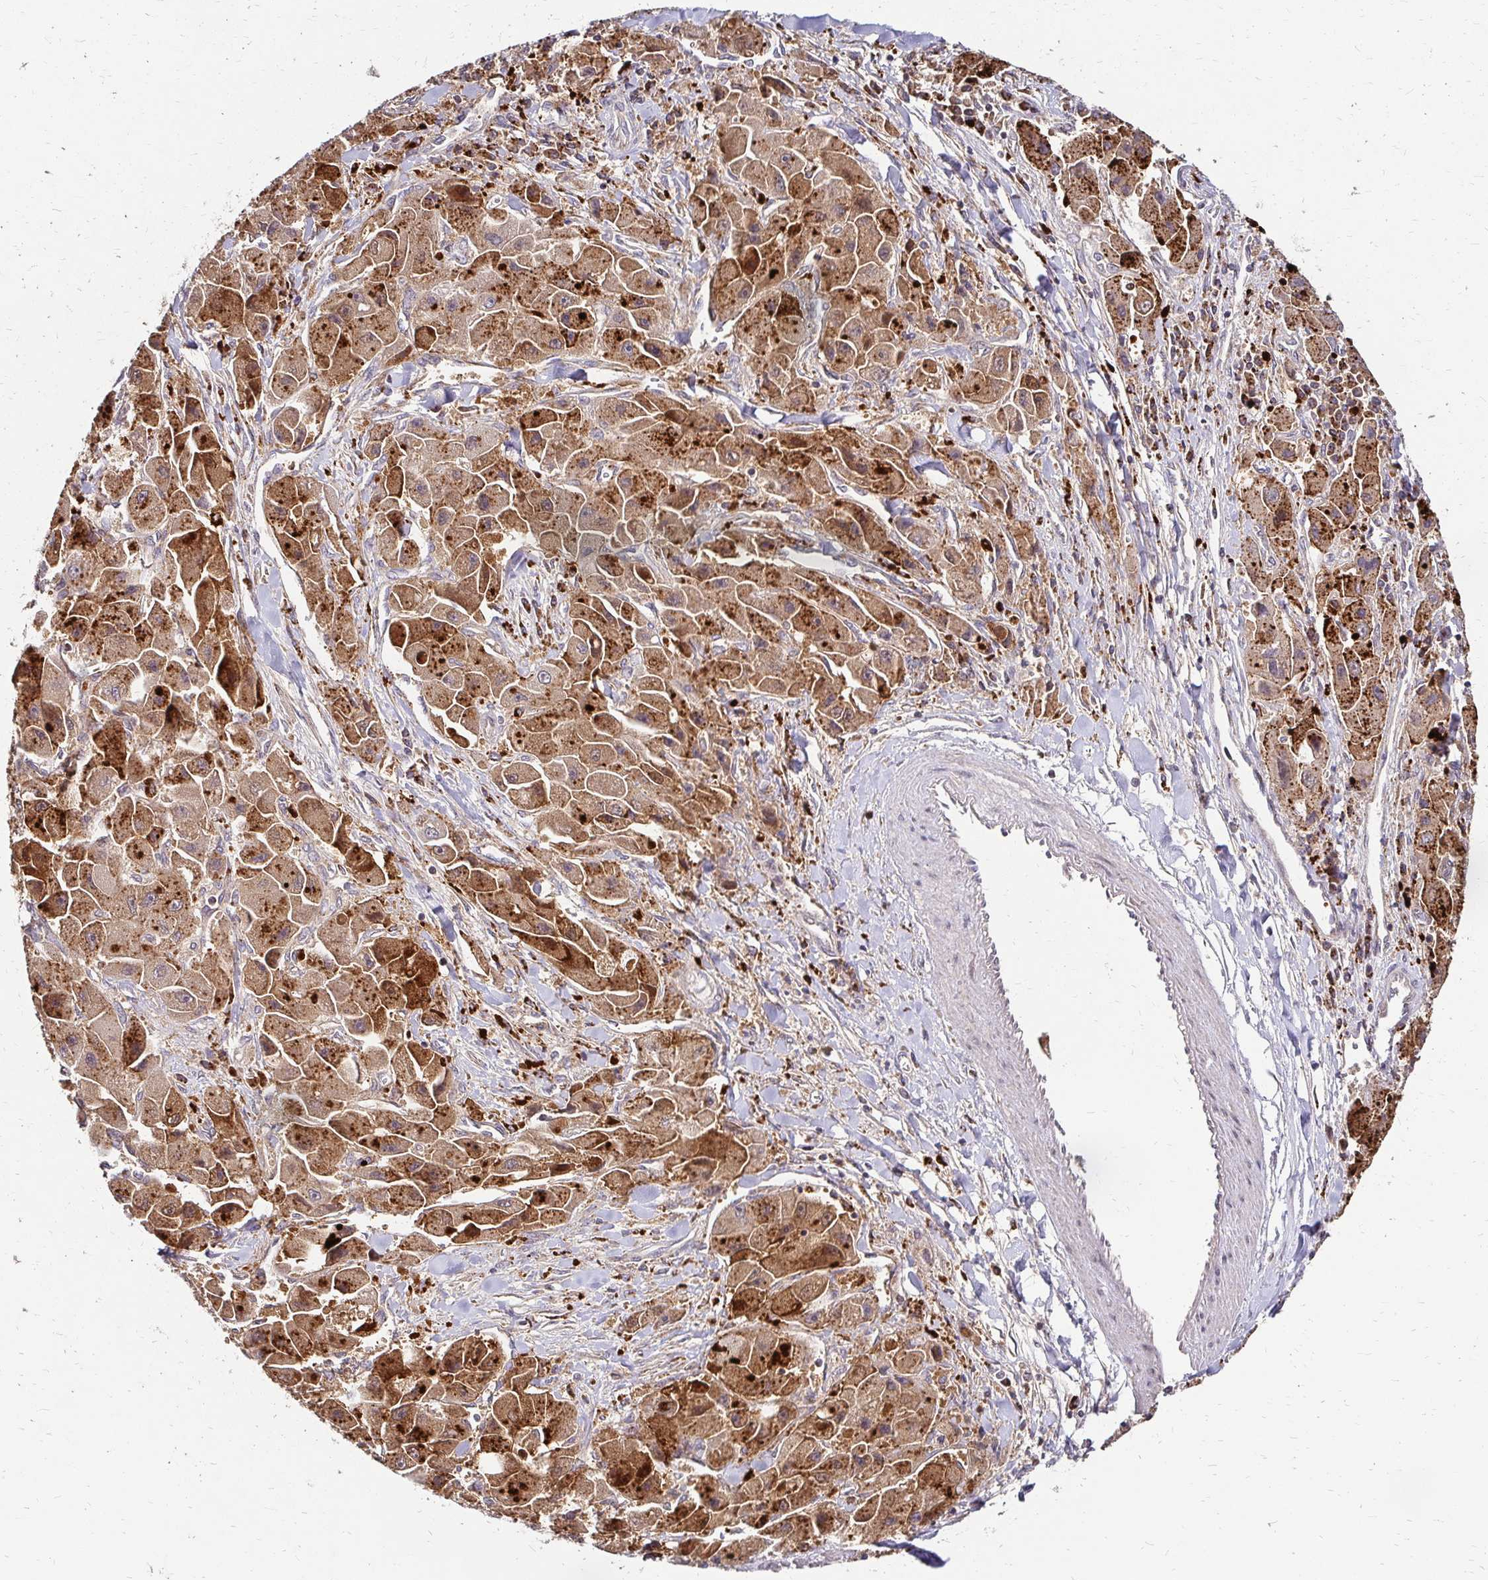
{"staining": {"intensity": "strong", "quantity": ">75%", "location": "cytoplasmic/membranous"}, "tissue": "liver cancer", "cell_type": "Tumor cells", "image_type": "cancer", "snomed": [{"axis": "morphology", "description": "Carcinoma, Hepatocellular, NOS"}, {"axis": "topography", "description": "Liver"}], "caption": "Immunohistochemistry (IHC) staining of liver cancer (hepatocellular carcinoma), which reveals high levels of strong cytoplasmic/membranous positivity in approximately >75% of tumor cells indicating strong cytoplasmic/membranous protein expression. The staining was performed using DAB (3,3'-diaminobenzidine) (brown) for protein detection and nuclei were counterstained in hematoxylin (blue).", "gene": "IDUA", "patient": {"sex": "male", "age": 24}}